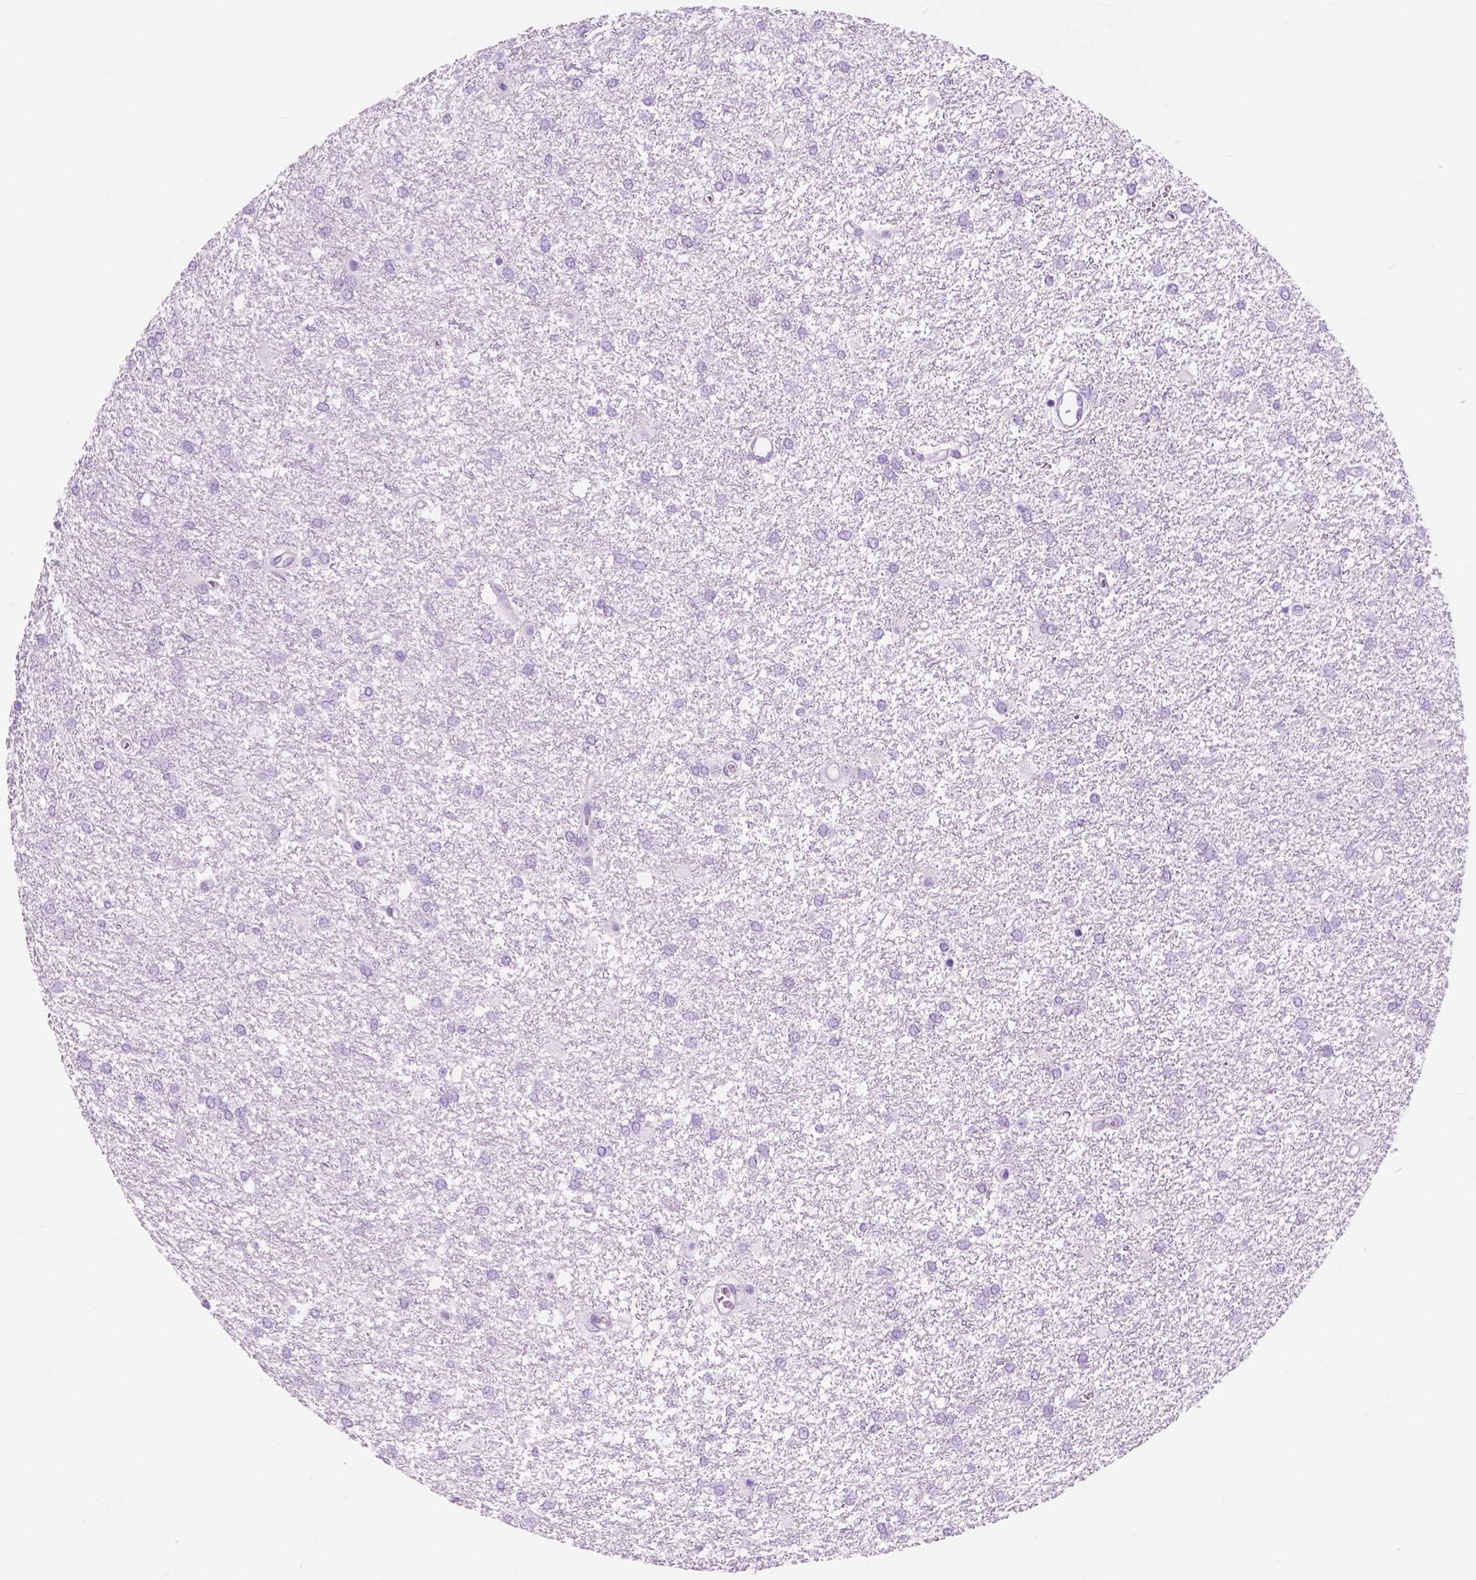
{"staining": {"intensity": "negative", "quantity": "none", "location": "none"}, "tissue": "glioma", "cell_type": "Tumor cells", "image_type": "cancer", "snomed": [{"axis": "morphology", "description": "Glioma, malignant, High grade"}, {"axis": "topography", "description": "Brain"}], "caption": "DAB immunohistochemical staining of human glioma exhibits no significant positivity in tumor cells. The staining was performed using DAB (3,3'-diaminobenzidine) to visualize the protein expression in brown, while the nuclei were stained in blue with hematoxylin (Magnification: 20x).", "gene": "CUZD1", "patient": {"sex": "female", "age": 61}}